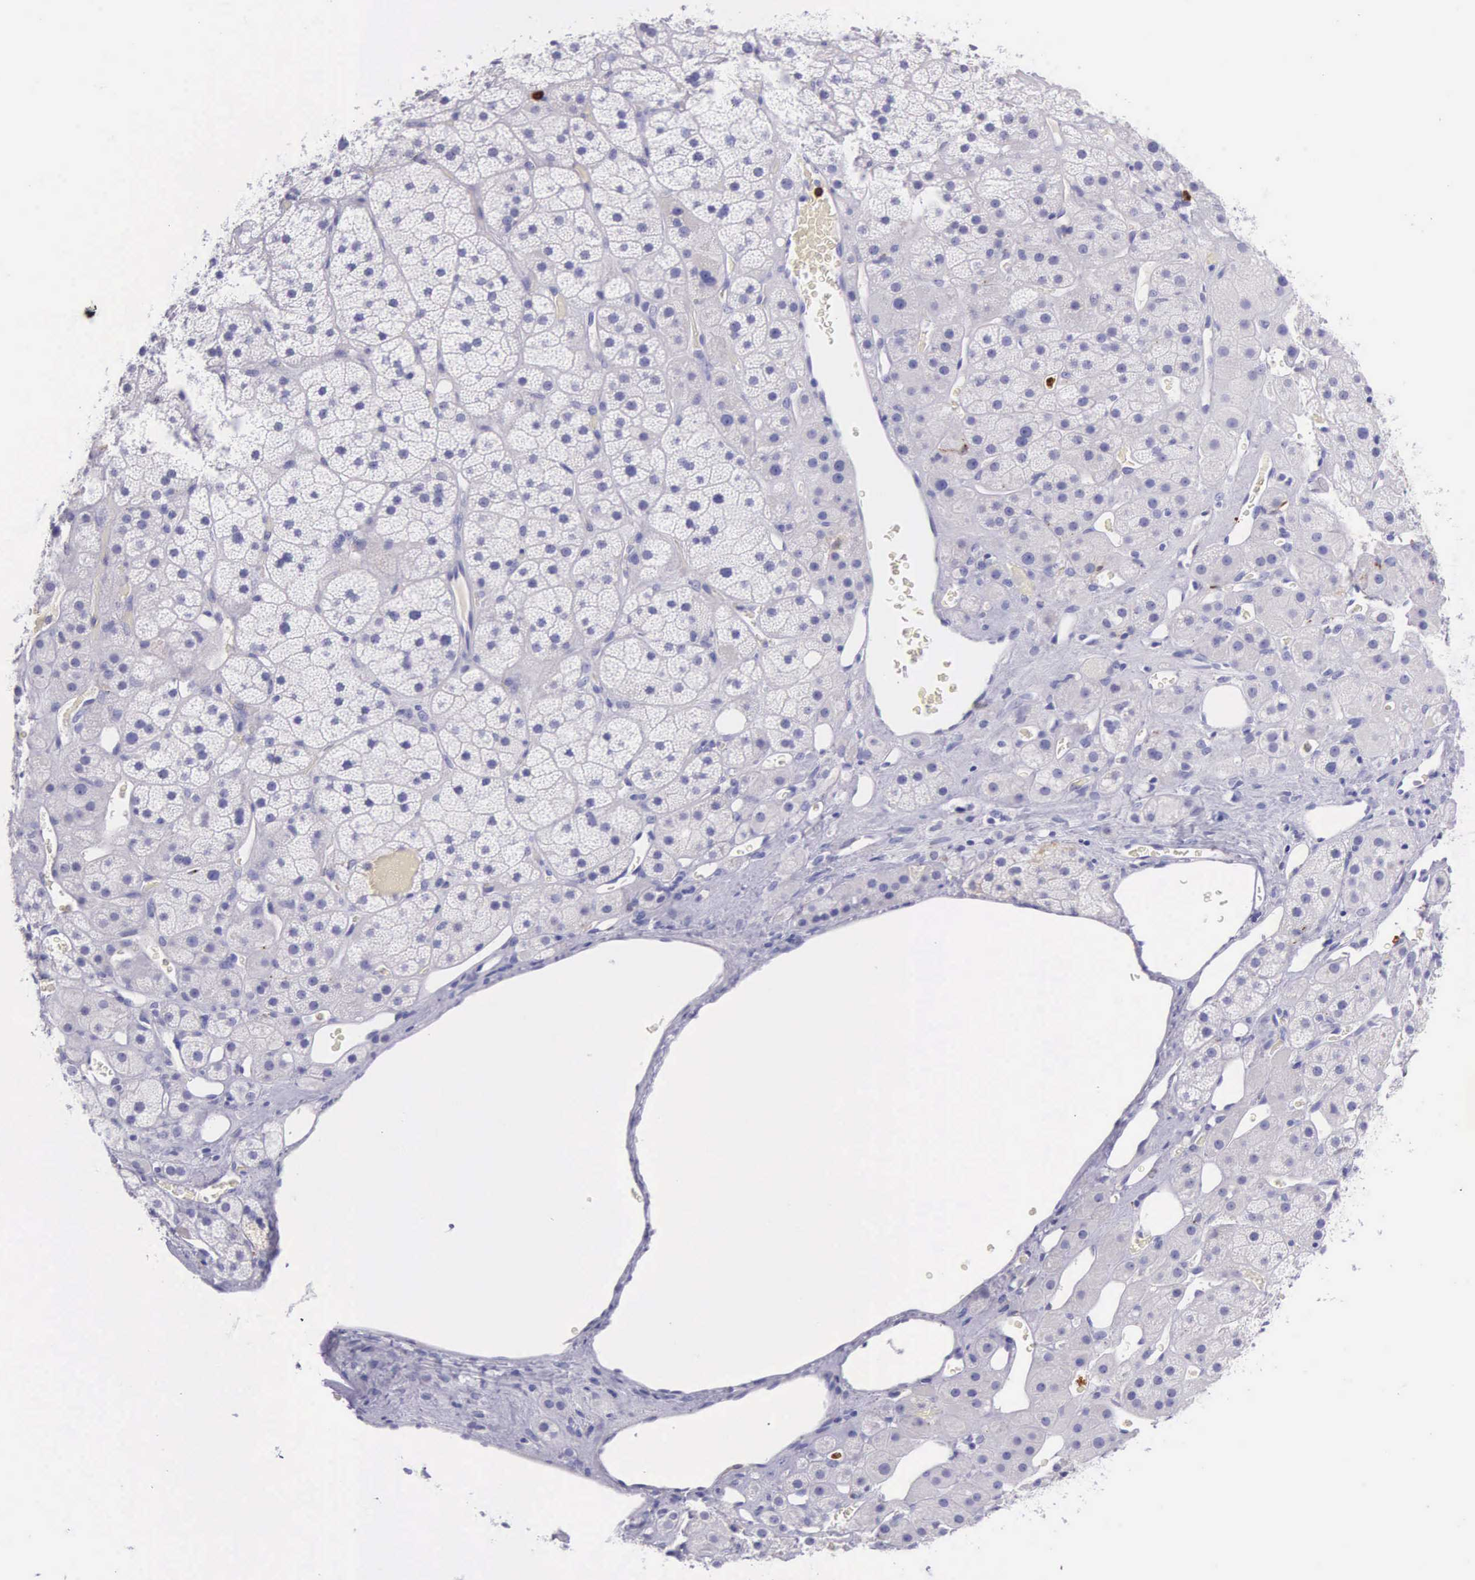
{"staining": {"intensity": "negative", "quantity": "none", "location": "none"}, "tissue": "adrenal gland", "cell_type": "Glandular cells", "image_type": "normal", "snomed": [{"axis": "morphology", "description": "Normal tissue, NOS"}, {"axis": "topography", "description": "Adrenal gland"}], "caption": "Immunohistochemistry (IHC) photomicrograph of normal adrenal gland: adrenal gland stained with DAB displays no significant protein expression in glandular cells.", "gene": "FCN1", "patient": {"sex": "male", "age": 57}}